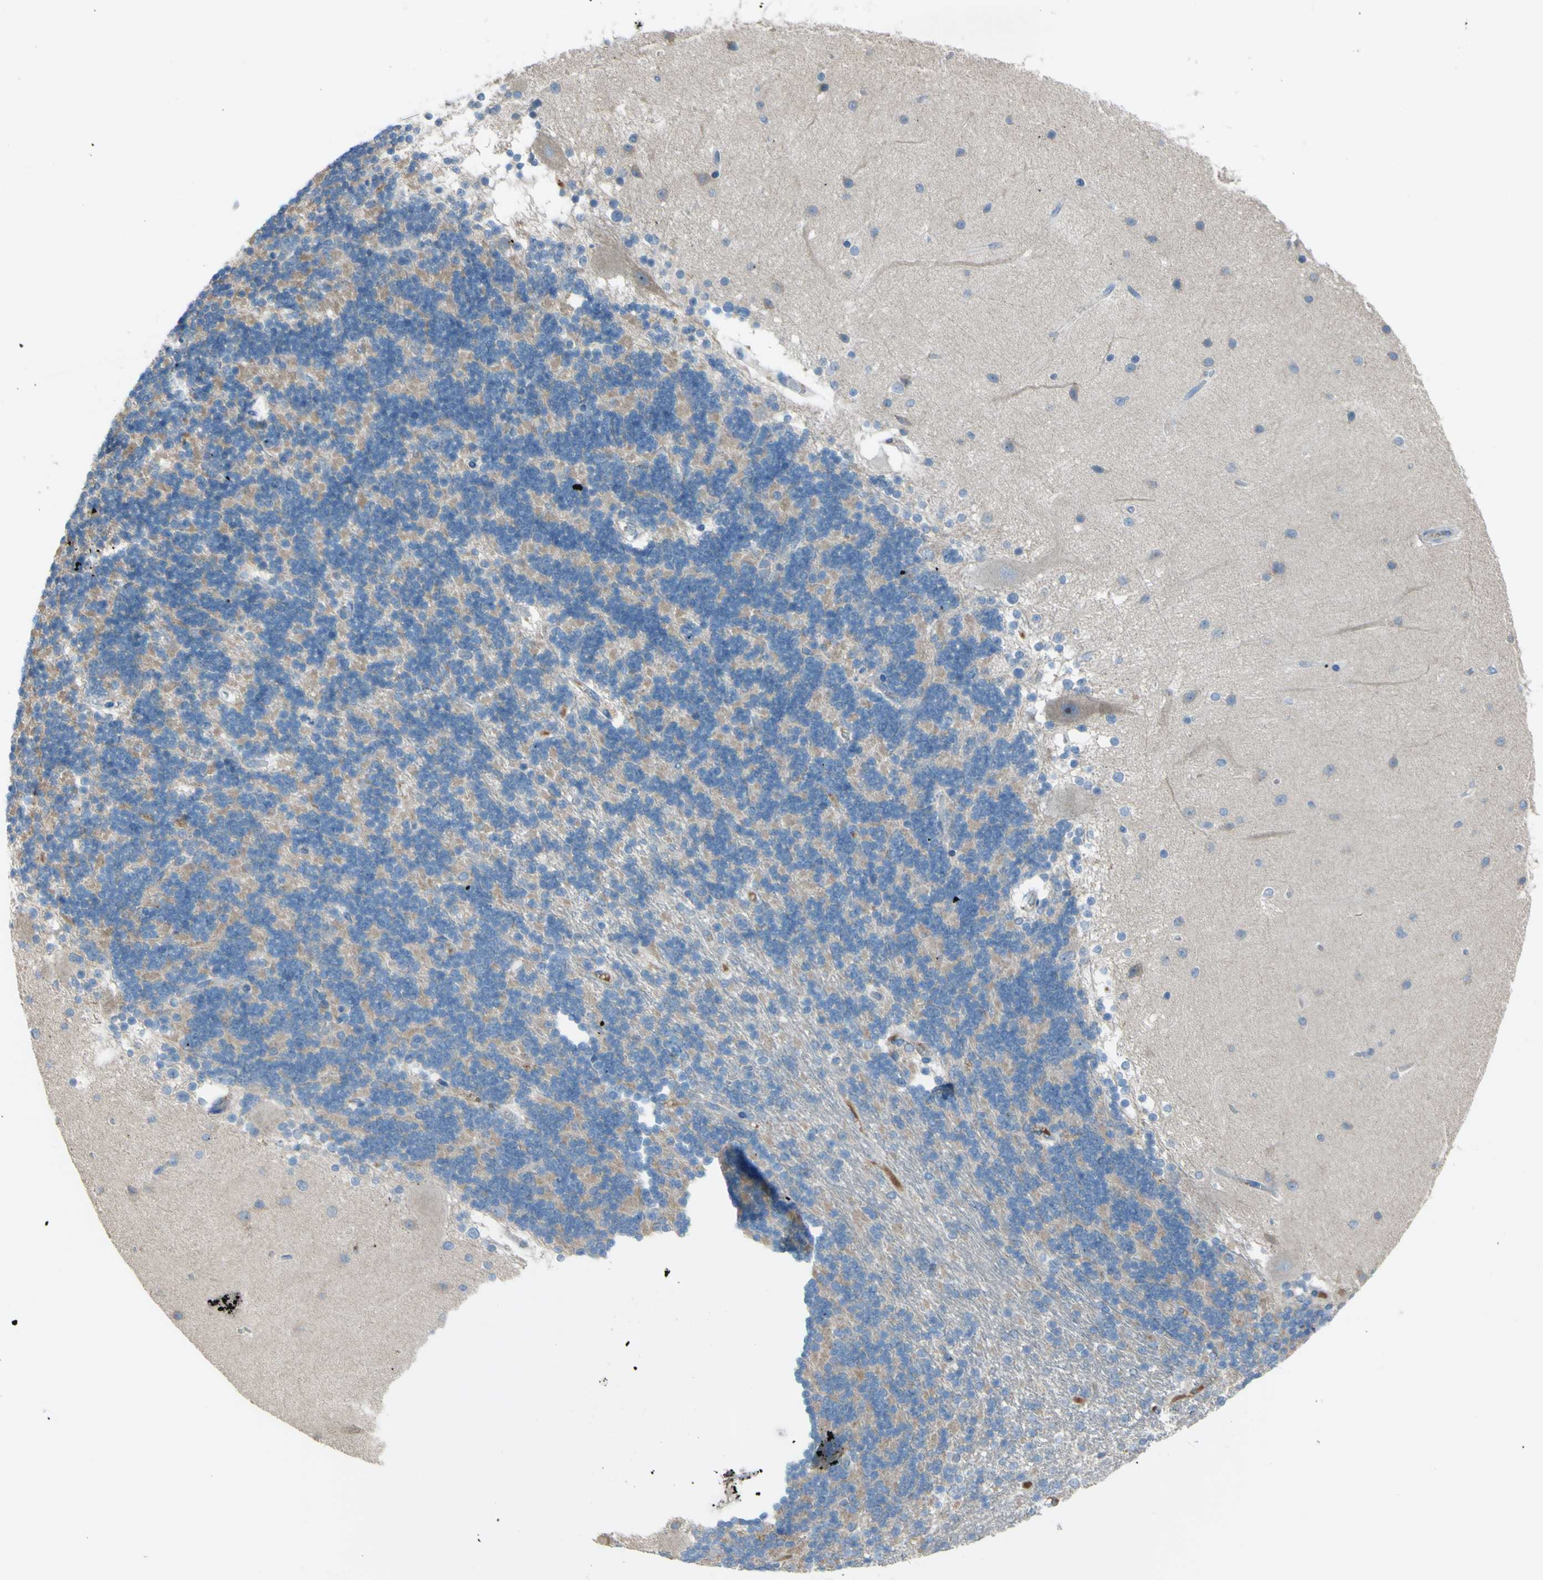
{"staining": {"intensity": "weak", "quantity": "25%-75%", "location": "cytoplasmic/membranous"}, "tissue": "cerebellum", "cell_type": "Cells in granular layer", "image_type": "normal", "snomed": [{"axis": "morphology", "description": "Normal tissue, NOS"}, {"axis": "topography", "description": "Cerebellum"}], "caption": "Immunohistochemical staining of benign cerebellum demonstrates 25%-75% levels of weak cytoplasmic/membranous protein staining in approximately 25%-75% of cells in granular layer. The protein of interest is shown in brown color, while the nuclei are stained blue.", "gene": "ATRN", "patient": {"sex": "female", "age": 54}}